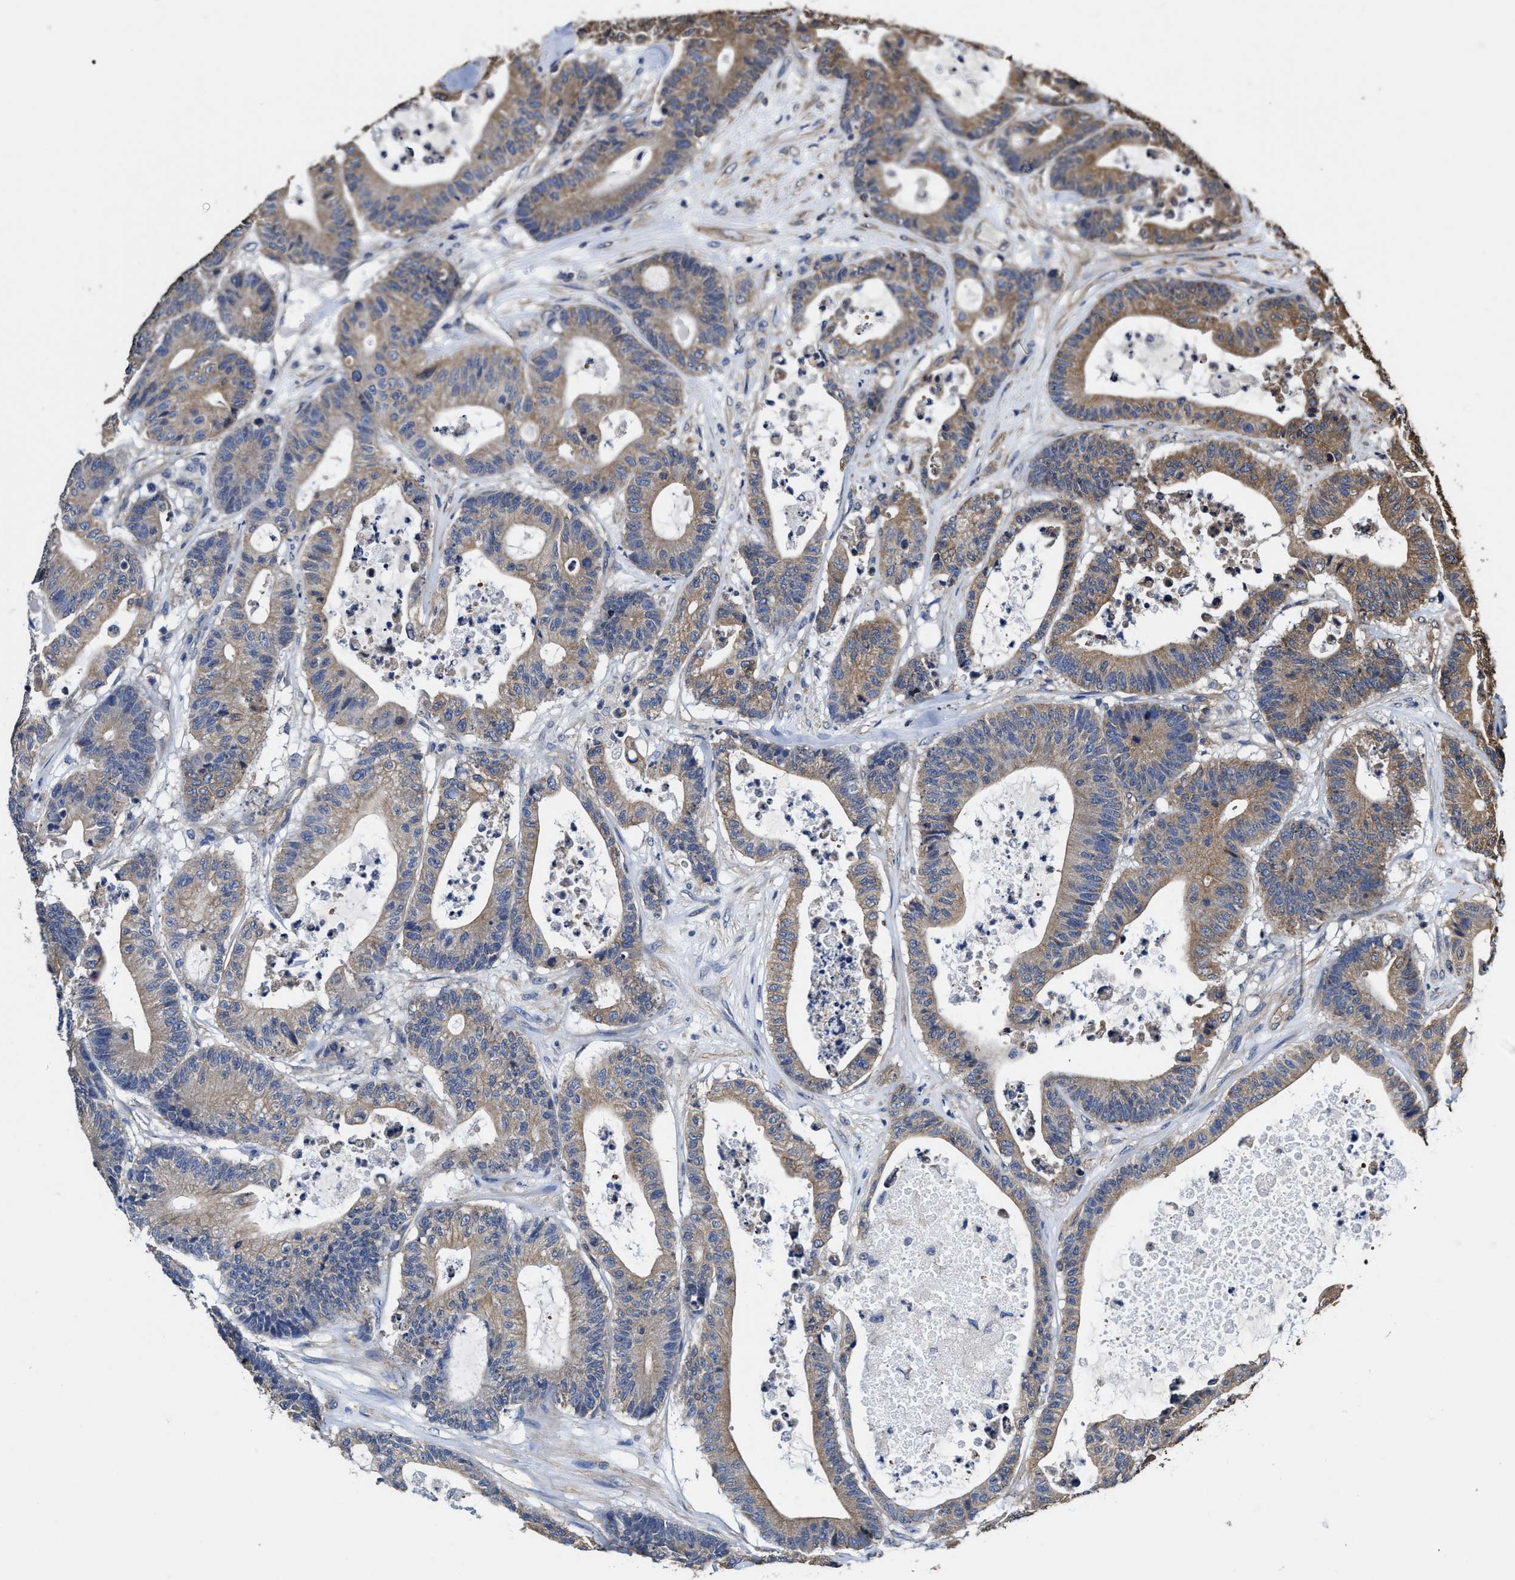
{"staining": {"intensity": "moderate", "quantity": ">75%", "location": "cytoplasmic/membranous"}, "tissue": "colorectal cancer", "cell_type": "Tumor cells", "image_type": "cancer", "snomed": [{"axis": "morphology", "description": "Adenocarcinoma, NOS"}, {"axis": "topography", "description": "Colon"}], "caption": "A medium amount of moderate cytoplasmic/membranous positivity is appreciated in approximately >75% of tumor cells in adenocarcinoma (colorectal) tissue.", "gene": "SFXN4", "patient": {"sex": "female", "age": 84}}